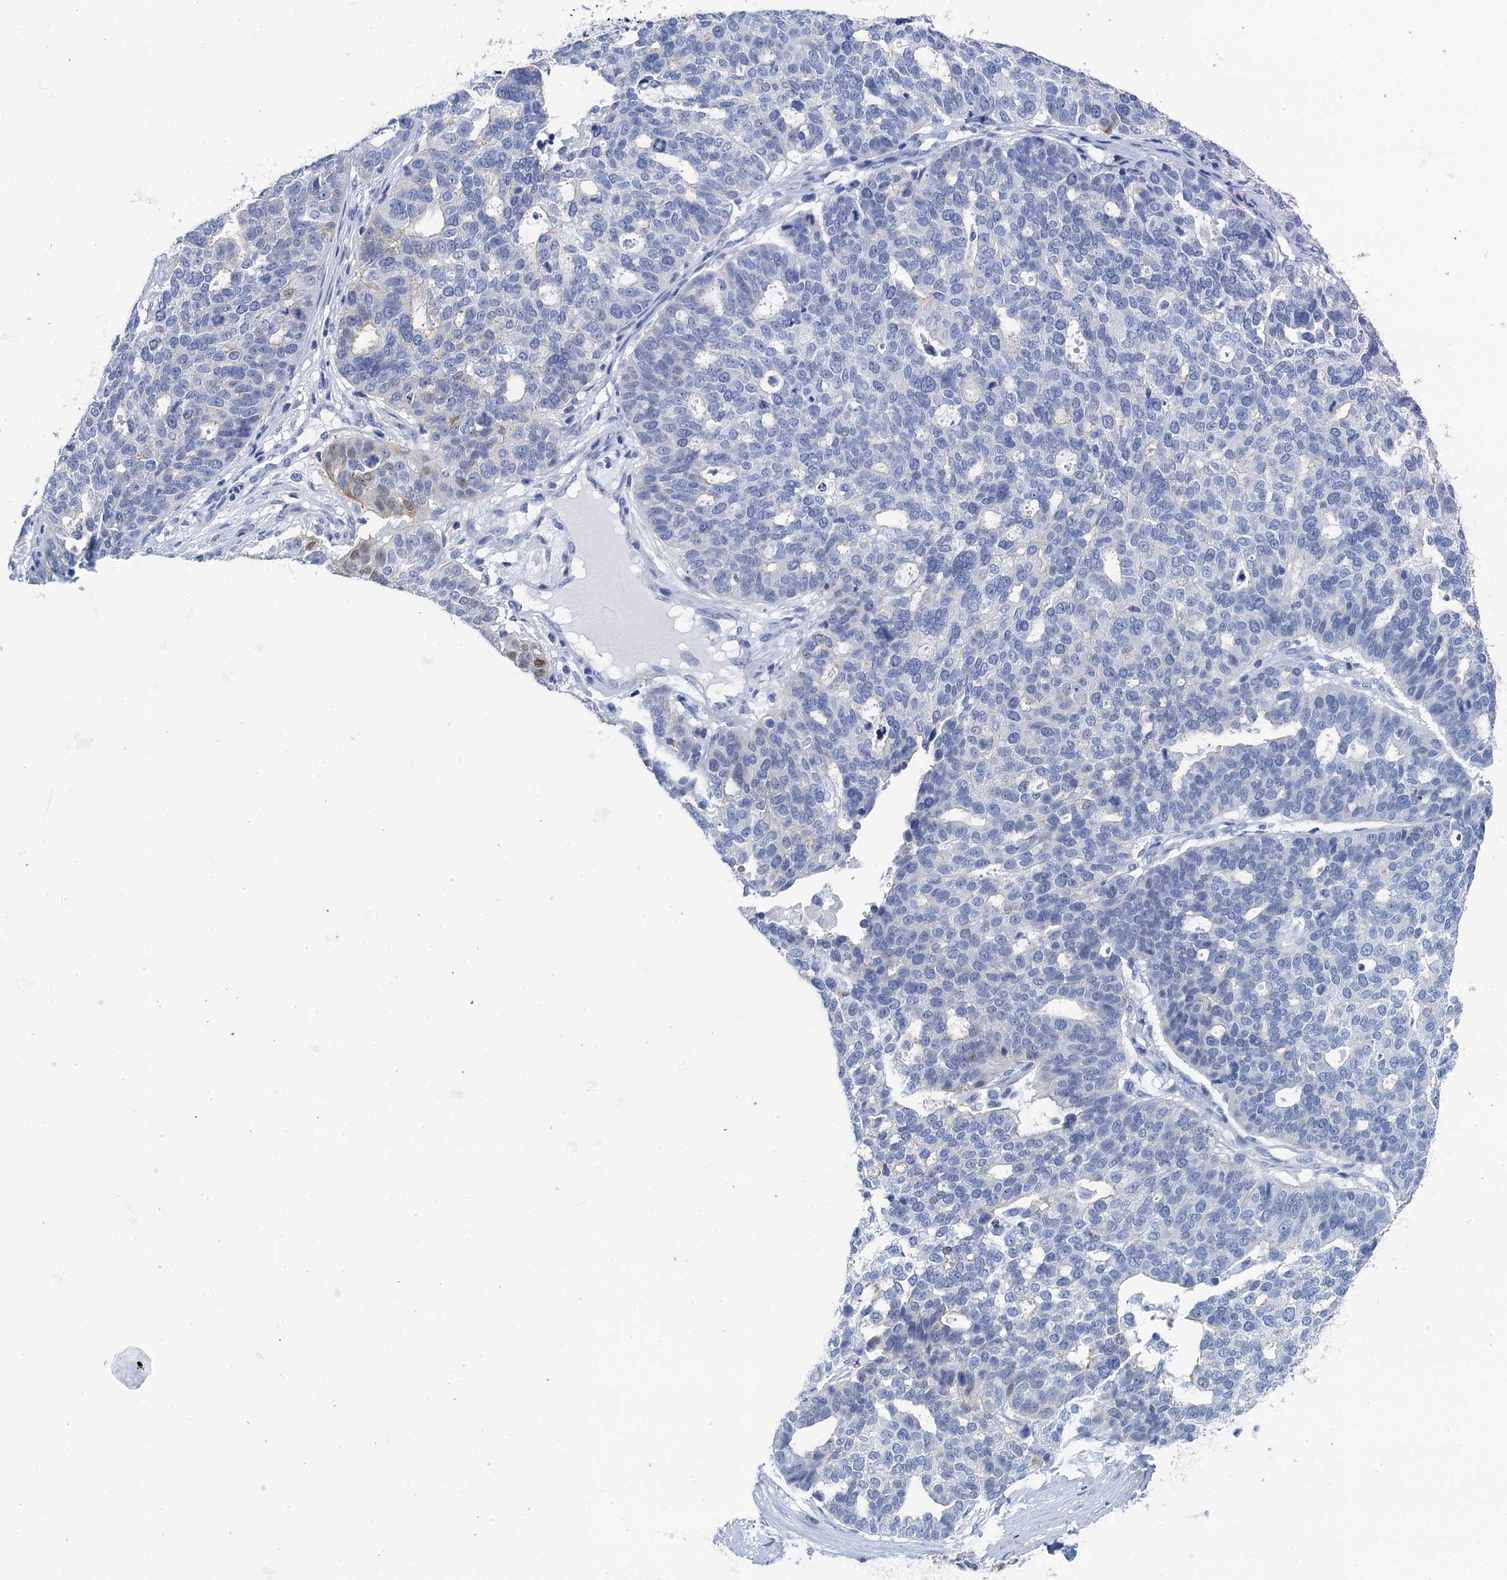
{"staining": {"intensity": "negative", "quantity": "none", "location": "none"}, "tissue": "ovarian cancer", "cell_type": "Tumor cells", "image_type": "cancer", "snomed": [{"axis": "morphology", "description": "Cystadenocarcinoma, serous, NOS"}, {"axis": "topography", "description": "Ovary"}], "caption": "Tumor cells show no significant staining in ovarian cancer (serous cystadenocarcinoma).", "gene": "CALML5", "patient": {"sex": "female", "age": 59}}